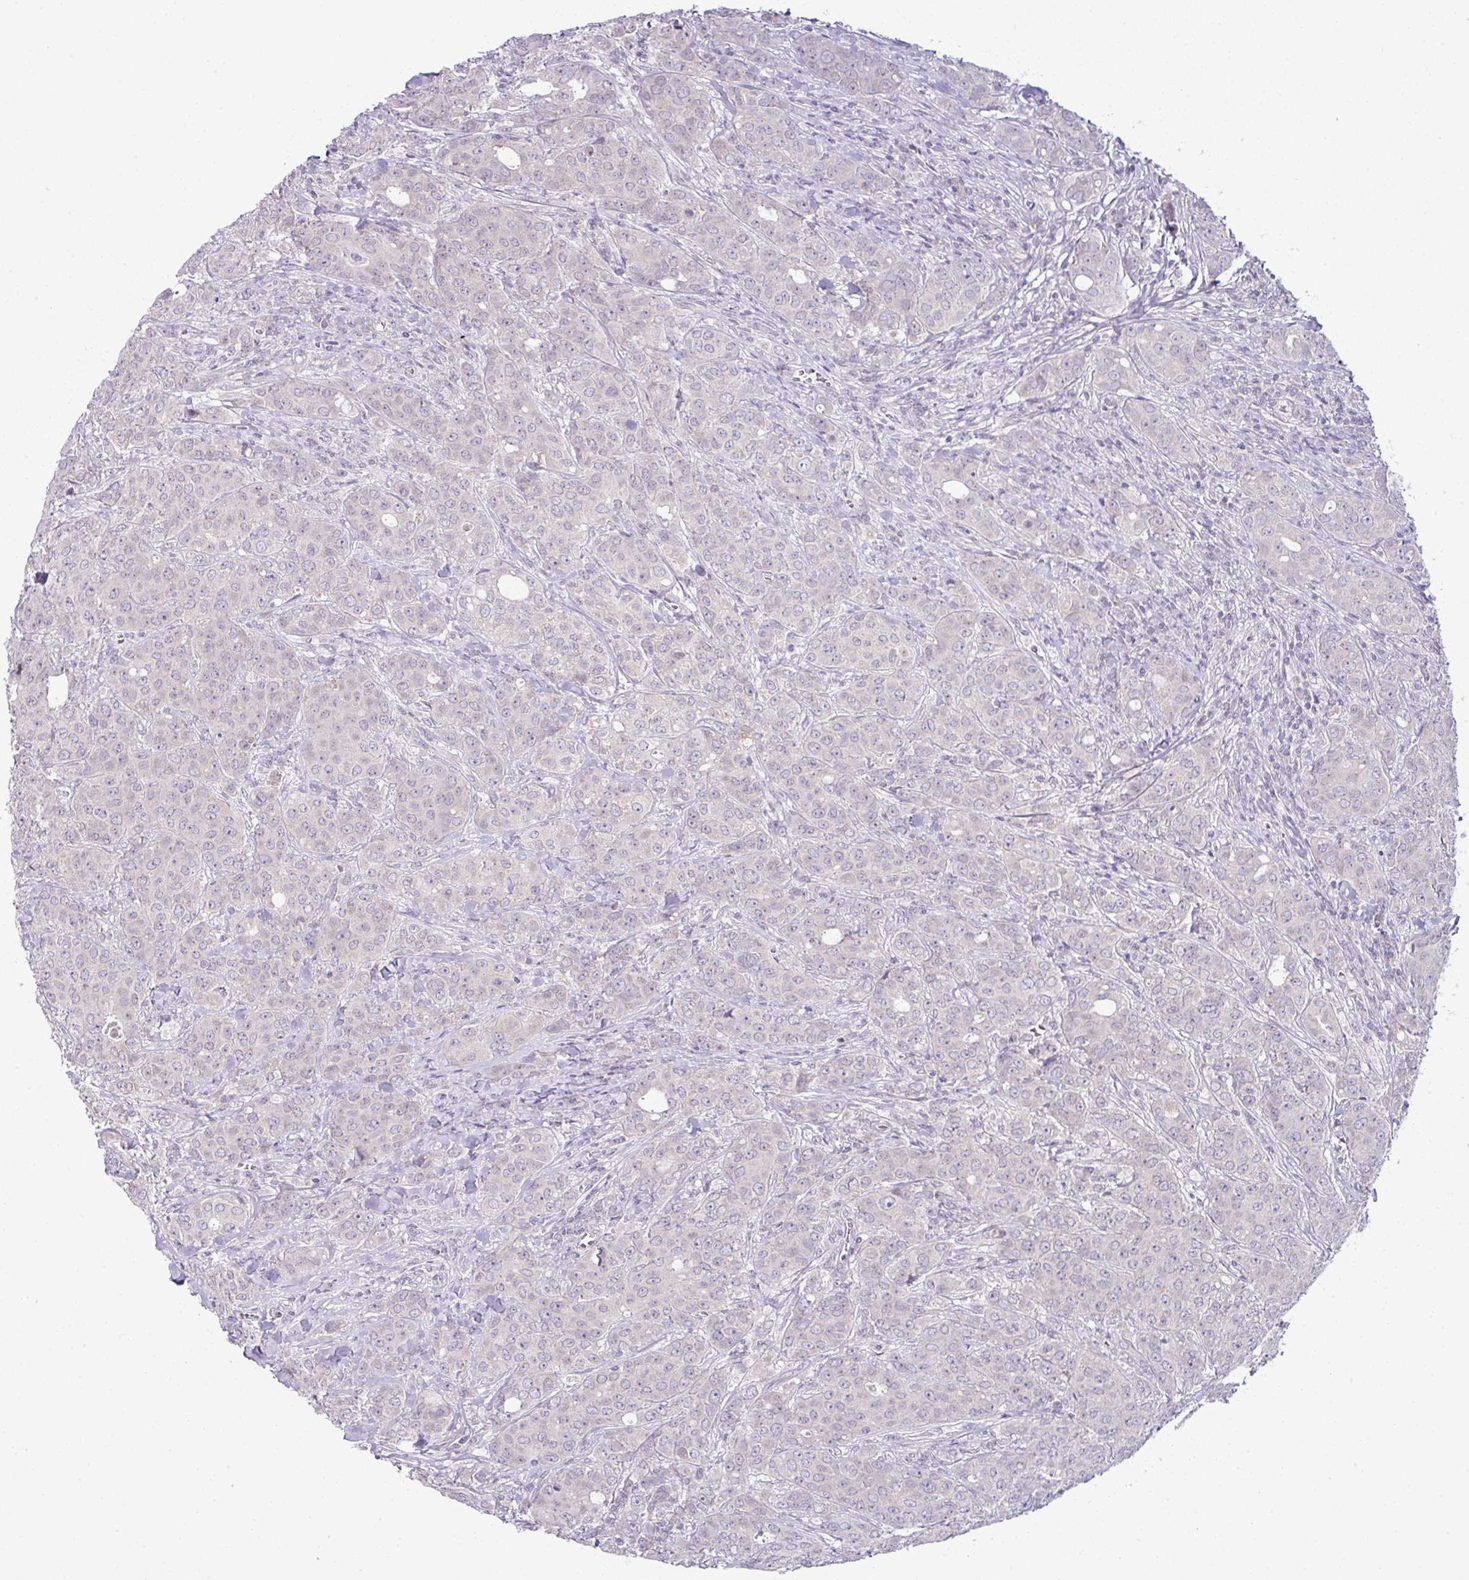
{"staining": {"intensity": "negative", "quantity": "none", "location": "none"}, "tissue": "breast cancer", "cell_type": "Tumor cells", "image_type": "cancer", "snomed": [{"axis": "morphology", "description": "Duct carcinoma"}, {"axis": "topography", "description": "Breast"}], "caption": "Tumor cells are negative for protein expression in human breast intraductal carcinoma.", "gene": "HBEGF", "patient": {"sex": "female", "age": 43}}